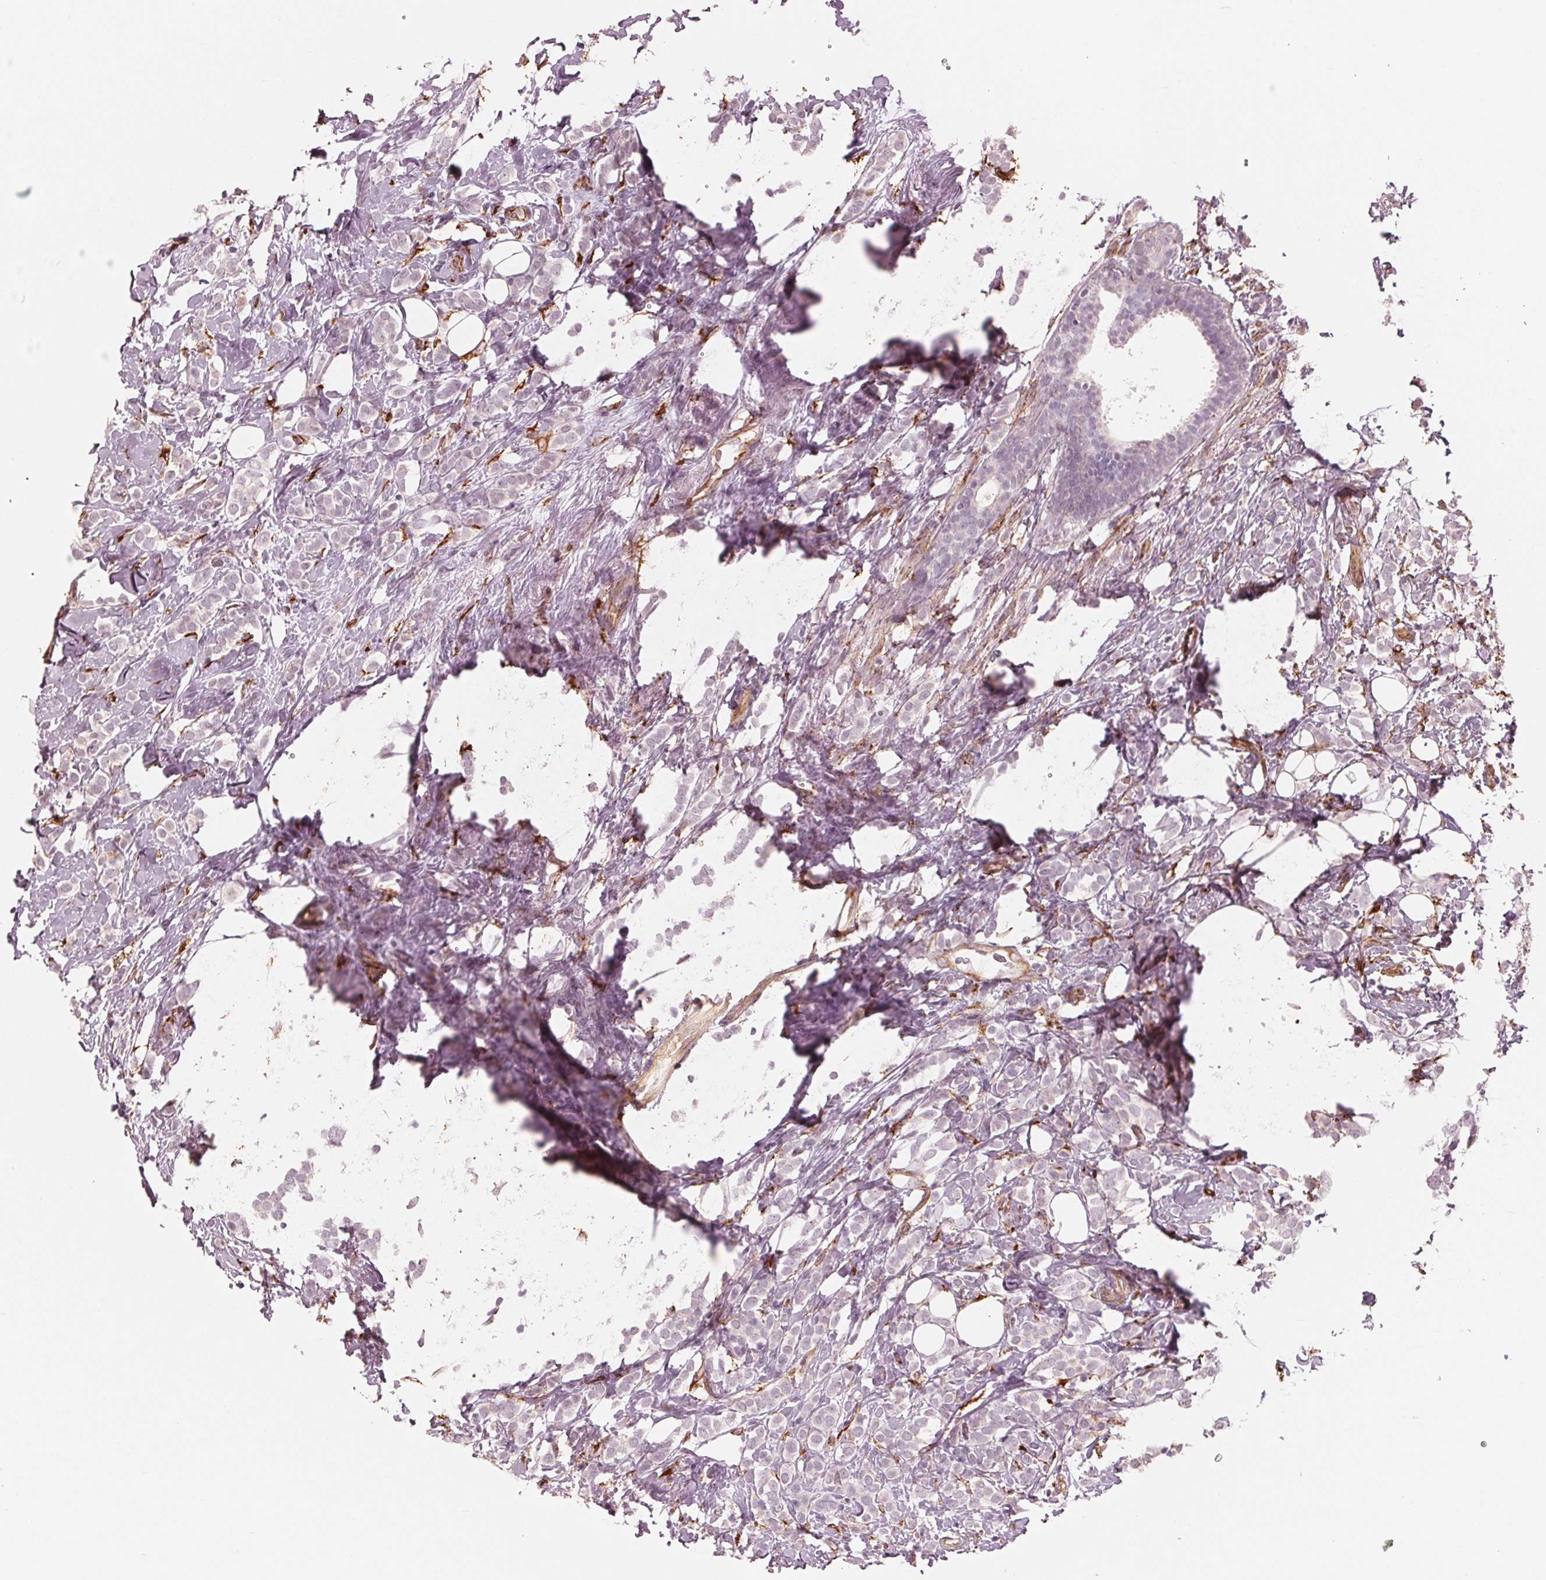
{"staining": {"intensity": "negative", "quantity": "none", "location": "none"}, "tissue": "breast cancer", "cell_type": "Tumor cells", "image_type": "cancer", "snomed": [{"axis": "morphology", "description": "Lobular carcinoma"}, {"axis": "topography", "description": "Breast"}], "caption": "A micrograph of lobular carcinoma (breast) stained for a protein displays no brown staining in tumor cells.", "gene": "IKBIP", "patient": {"sex": "female", "age": 49}}